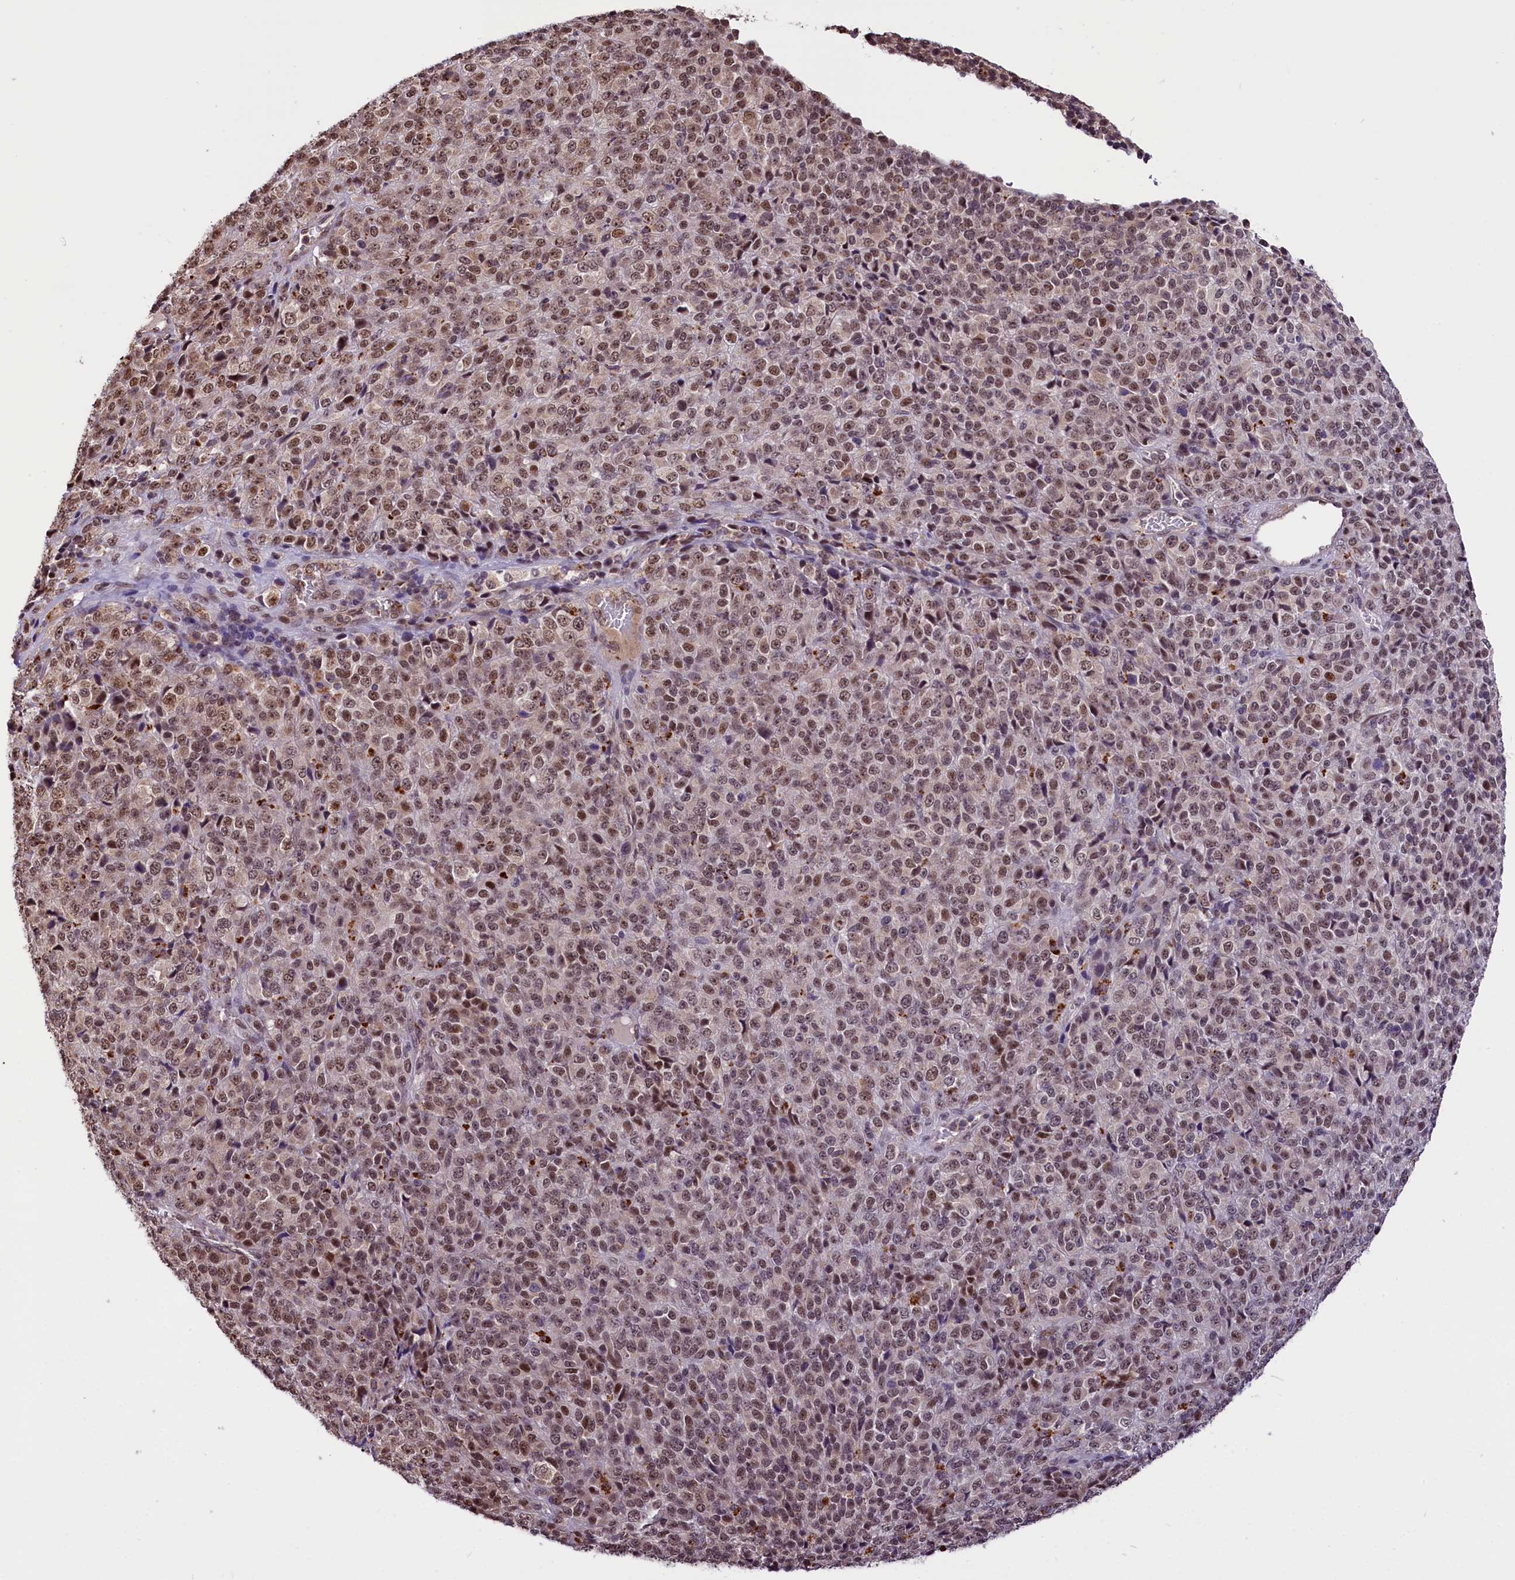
{"staining": {"intensity": "weak", "quantity": ">75%", "location": "nuclear"}, "tissue": "melanoma", "cell_type": "Tumor cells", "image_type": "cancer", "snomed": [{"axis": "morphology", "description": "Malignant melanoma, Metastatic site"}, {"axis": "topography", "description": "Brain"}], "caption": "A high-resolution micrograph shows IHC staining of melanoma, which demonstrates weak nuclear expression in about >75% of tumor cells.", "gene": "MRPL54", "patient": {"sex": "female", "age": 56}}